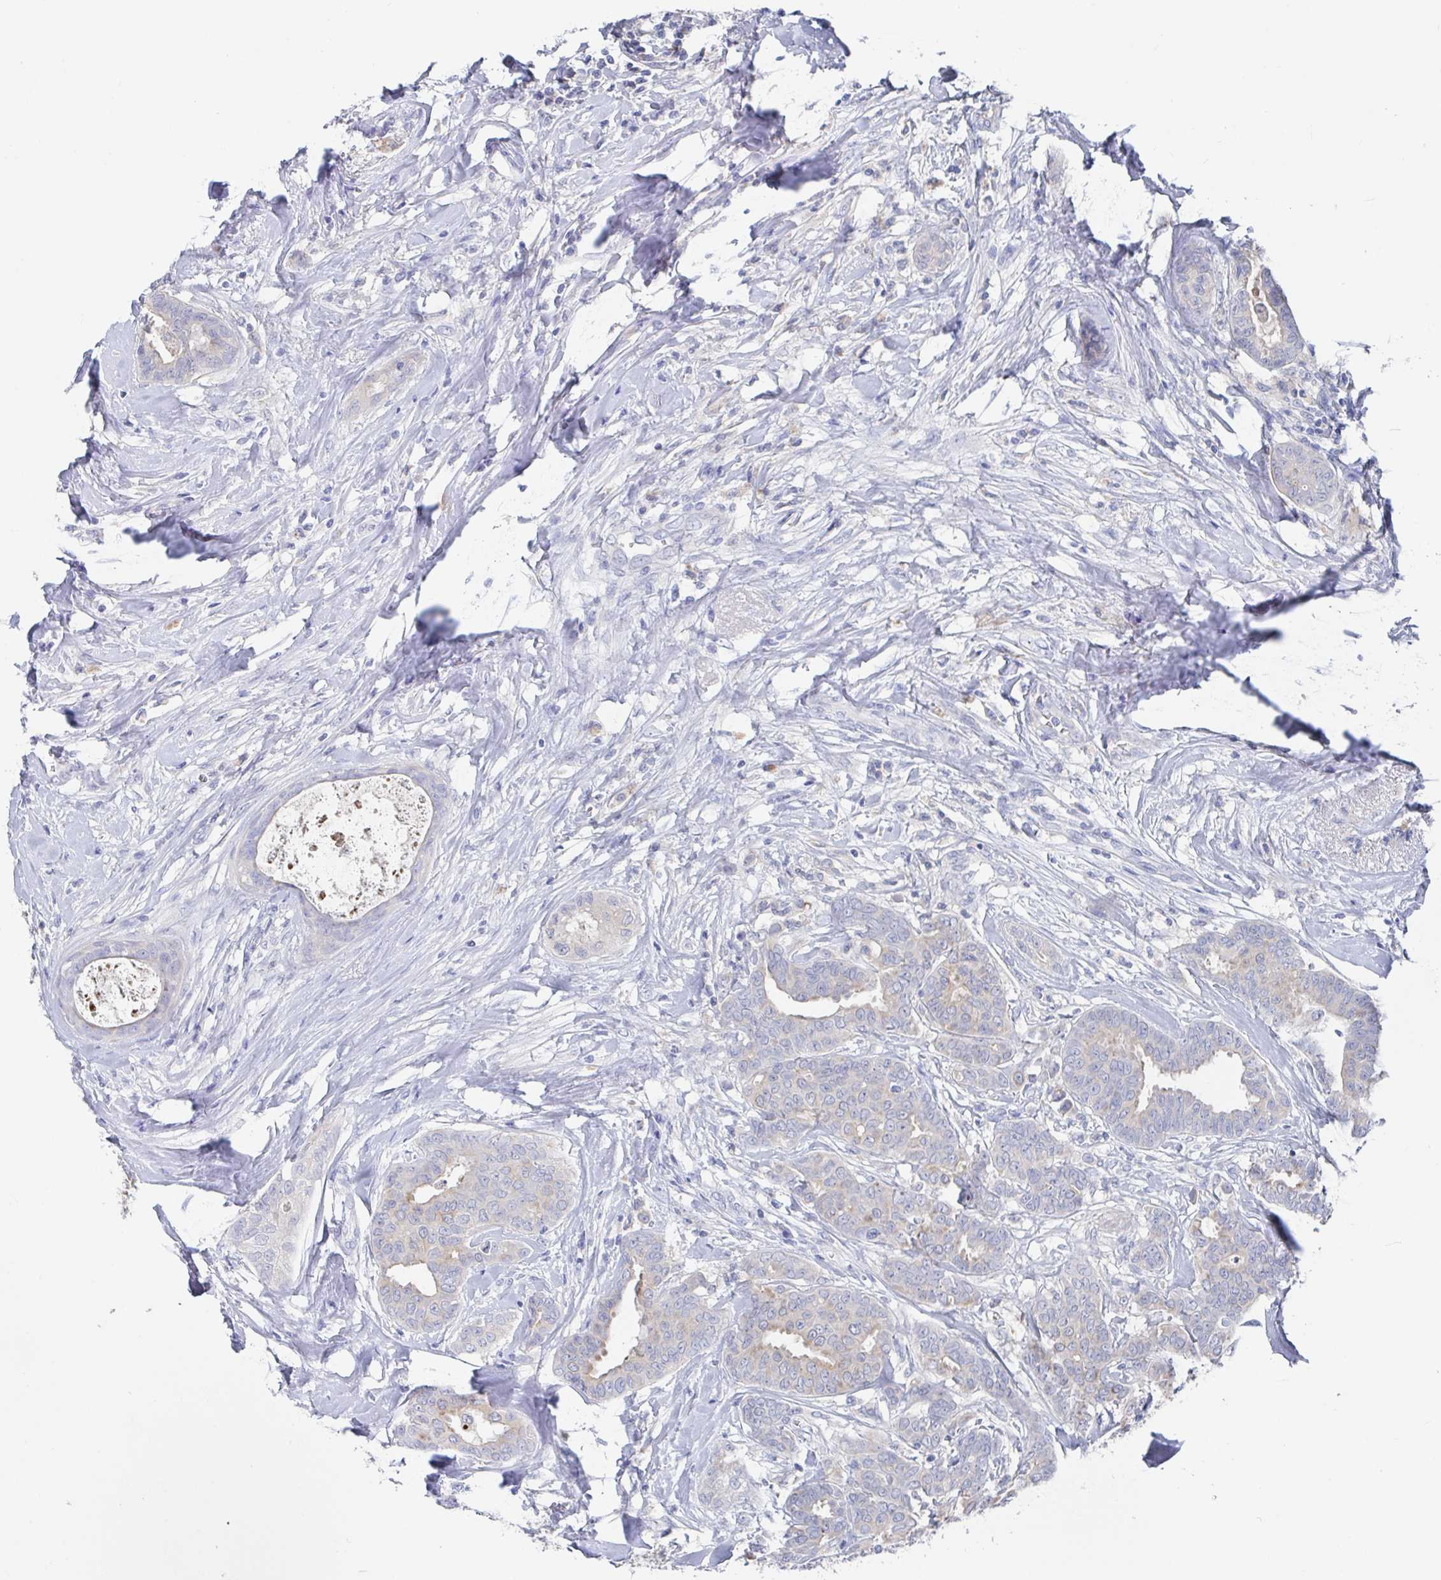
{"staining": {"intensity": "negative", "quantity": "none", "location": "none"}, "tissue": "breast cancer", "cell_type": "Tumor cells", "image_type": "cancer", "snomed": [{"axis": "morphology", "description": "Duct carcinoma"}, {"axis": "topography", "description": "Breast"}], "caption": "Tumor cells show no significant protein positivity in breast cancer.", "gene": "GPR148", "patient": {"sex": "female", "age": 45}}